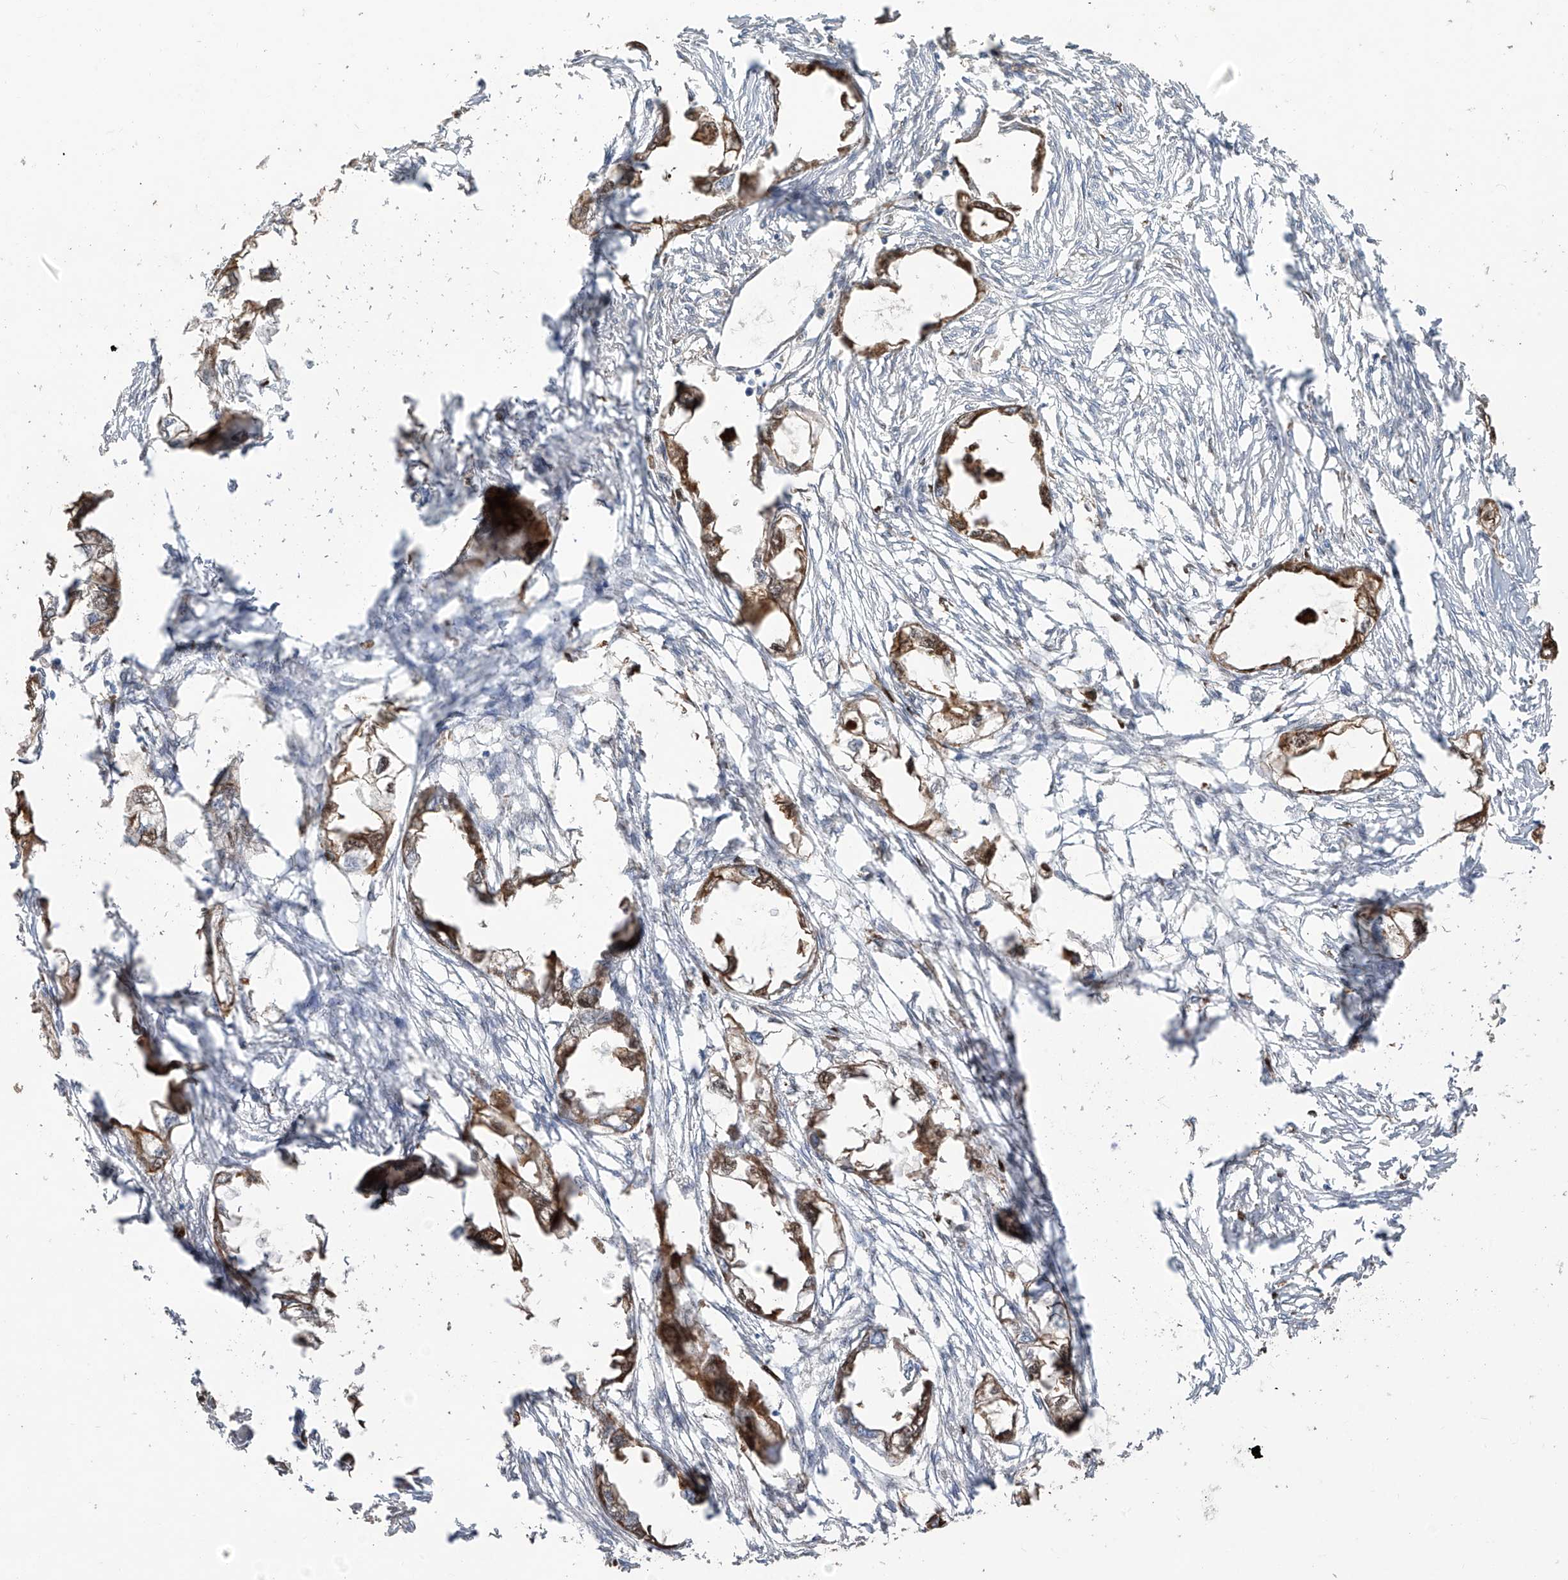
{"staining": {"intensity": "moderate", "quantity": ">75%", "location": "cytoplasmic/membranous"}, "tissue": "endometrial cancer", "cell_type": "Tumor cells", "image_type": "cancer", "snomed": [{"axis": "morphology", "description": "Adenocarcinoma, NOS"}, {"axis": "morphology", "description": "Adenocarcinoma, metastatic, NOS"}, {"axis": "topography", "description": "Adipose tissue"}, {"axis": "topography", "description": "Endometrium"}], "caption": "The photomicrograph exhibits staining of endometrial cancer (metastatic adenocarcinoma), revealing moderate cytoplasmic/membranous protein expression (brown color) within tumor cells. (IHC, brightfield microscopy, high magnification).", "gene": "ABTB1", "patient": {"sex": "female", "age": 67}}